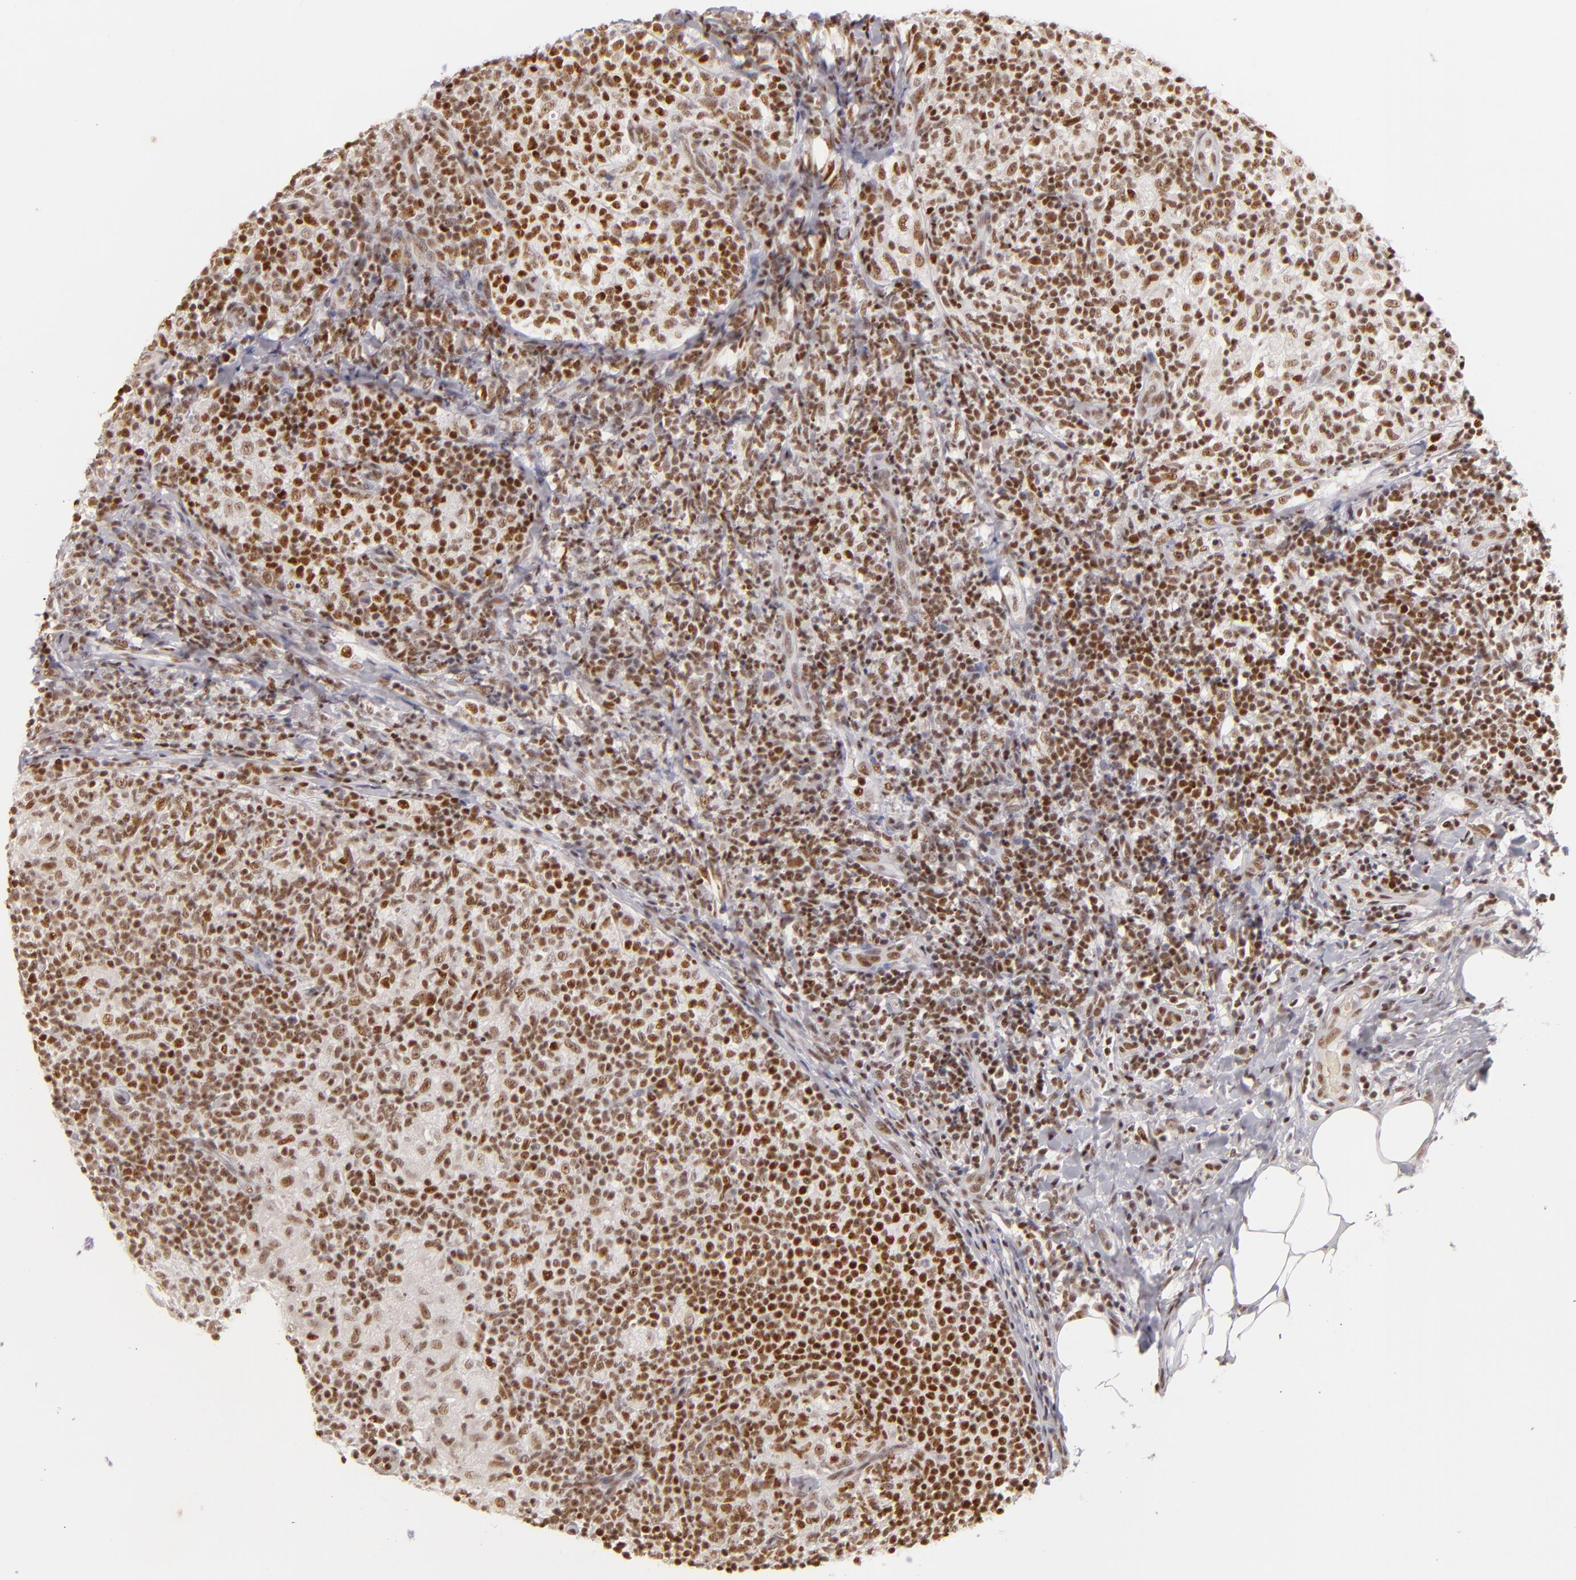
{"staining": {"intensity": "strong", "quantity": ">75%", "location": "nuclear"}, "tissue": "lymph node", "cell_type": "Germinal center cells", "image_type": "normal", "snomed": [{"axis": "morphology", "description": "Normal tissue, NOS"}, {"axis": "morphology", "description": "Inflammation, NOS"}, {"axis": "topography", "description": "Lymph node"}], "caption": "A brown stain highlights strong nuclear expression of a protein in germinal center cells of normal human lymph node. Ihc stains the protein of interest in brown and the nuclei are stained blue.", "gene": "DAXX", "patient": {"sex": "male", "age": 46}}